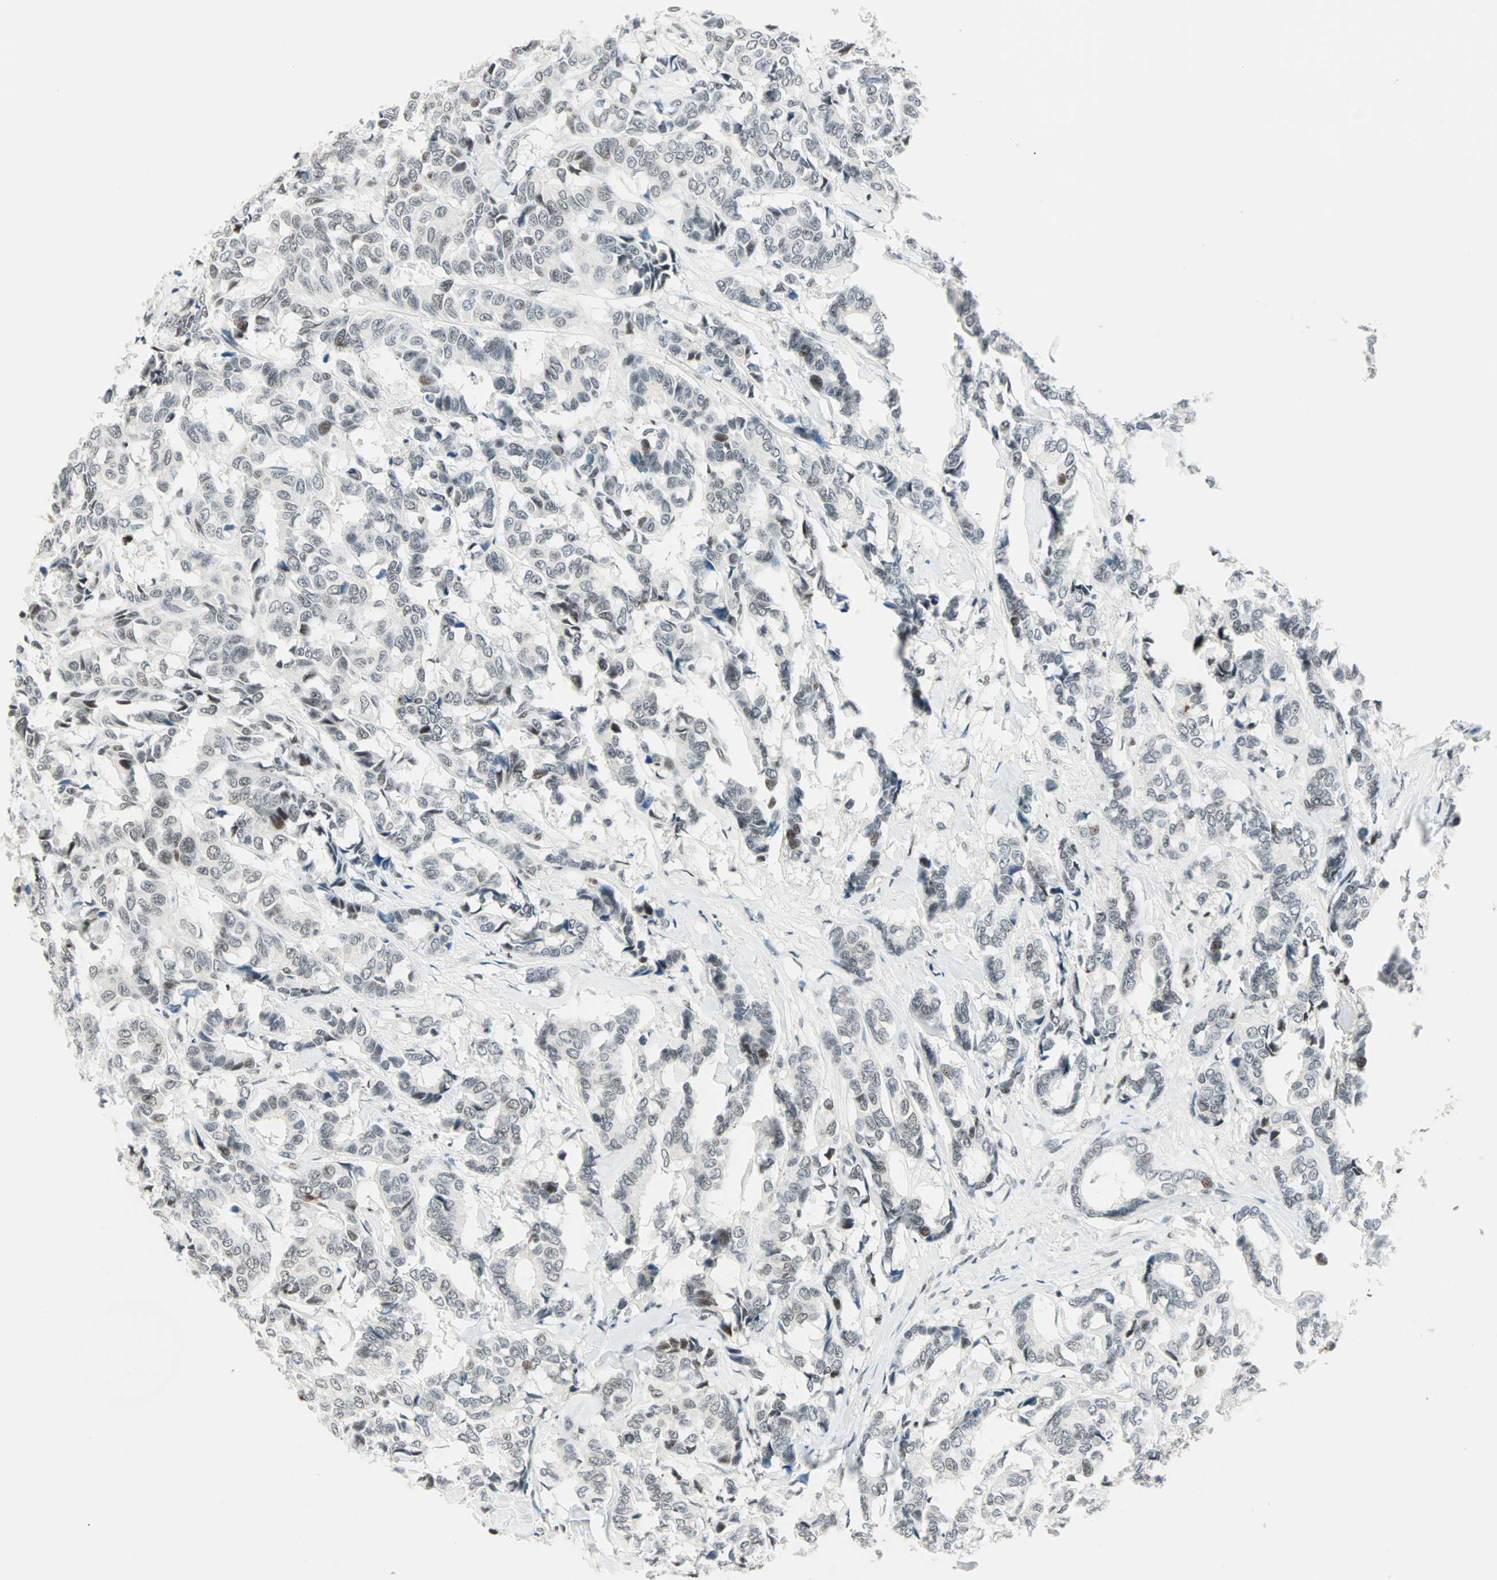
{"staining": {"intensity": "weak", "quantity": "25%-75%", "location": "nuclear"}, "tissue": "breast cancer", "cell_type": "Tumor cells", "image_type": "cancer", "snomed": [{"axis": "morphology", "description": "Duct carcinoma"}, {"axis": "topography", "description": "Breast"}], "caption": "Immunohistochemical staining of human intraductal carcinoma (breast) demonstrates weak nuclear protein positivity in approximately 25%-75% of tumor cells. The staining was performed using DAB, with brown indicating positive protein expression. Nuclei are stained blue with hematoxylin.", "gene": "SIN3A", "patient": {"sex": "female", "age": 87}}